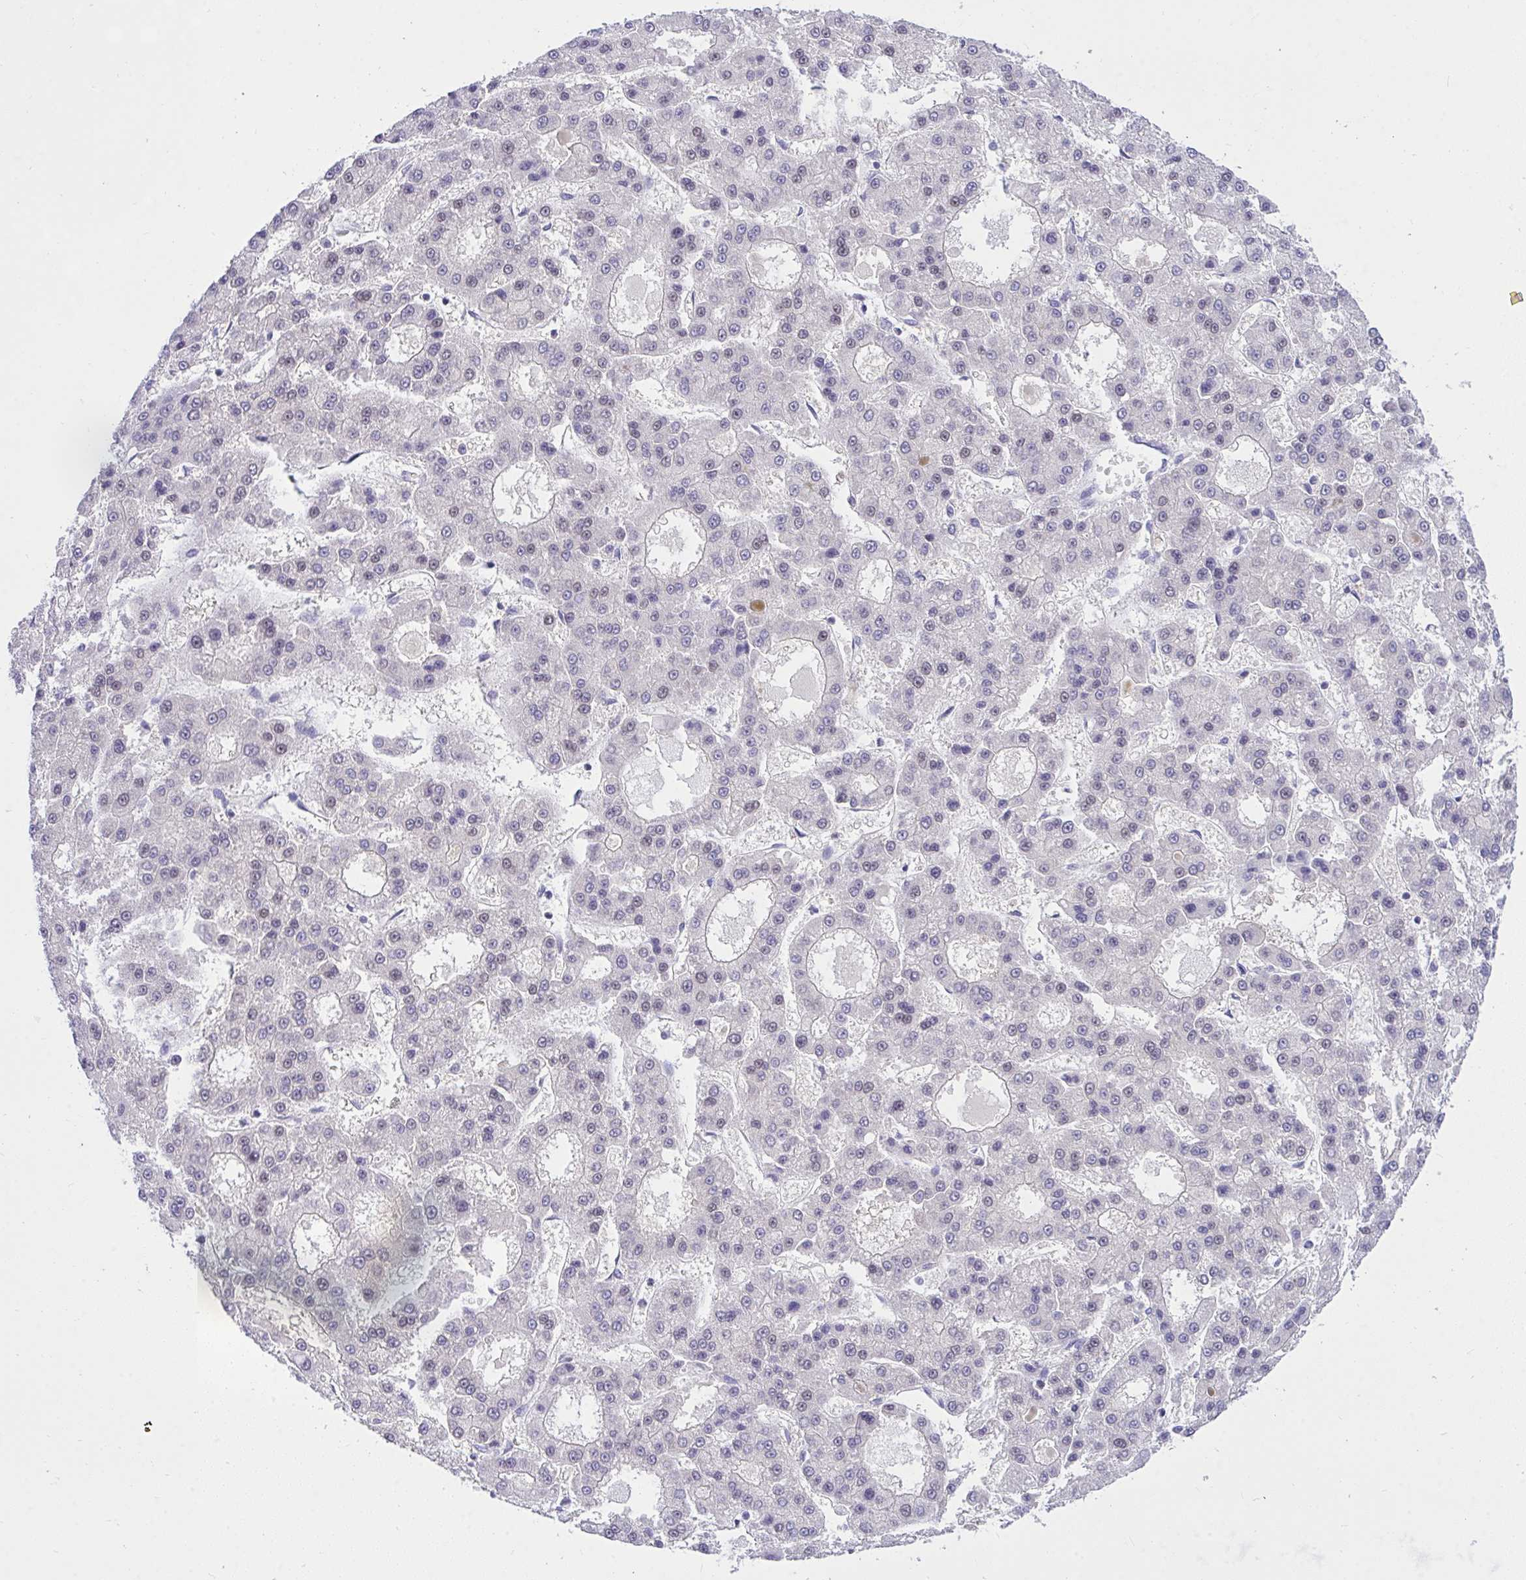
{"staining": {"intensity": "negative", "quantity": "none", "location": "none"}, "tissue": "liver cancer", "cell_type": "Tumor cells", "image_type": "cancer", "snomed": [{"axis": "morphology", "description": "Carcinoma, Hepatocellular, NOS"}, {"axis": "topography", "description": "Liver"}], "caption": "A micrograph of liver cancer stained for a protein shows no brown staining in tumor cells.", "gene": "THOP1", "patient": {"sex": "male", "age": 70}}